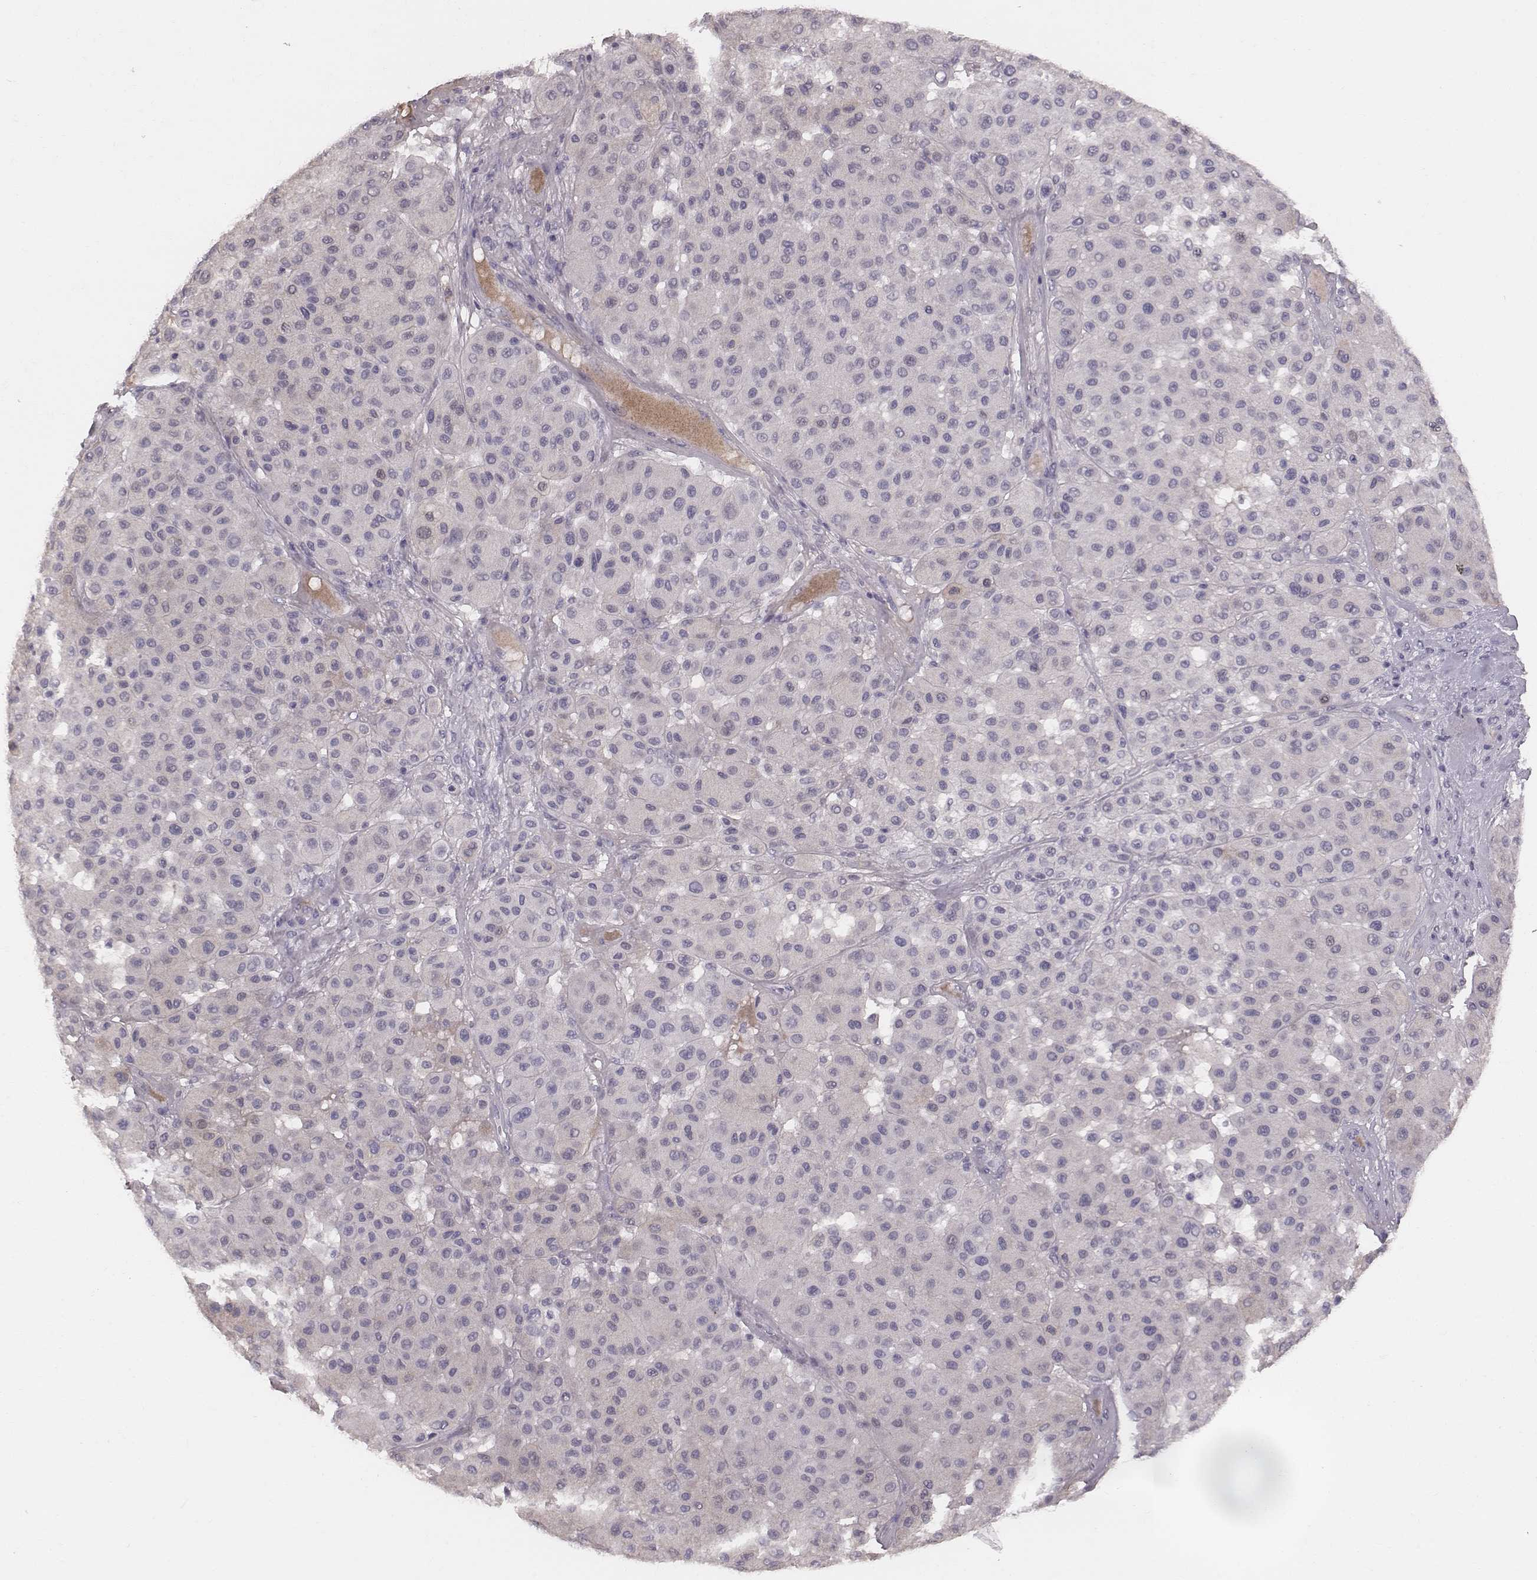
{"staining": {"intensity": "negative", "quantity": "none", "location": "none"}, "tissue": "melanoma", "cell_type": "Tumor cells", "image_type": "cancer", "snomed": [{"axis": "morphology", "description": "Malignant melanoma, Metastatic site"}, {"axis": "topography", "description": "Smooth muscle"}], "caption": "IHC micrograph of malignant melanoma (metastatic site) stained for a protein (brown), which shows no staining in tumor cells.", "gene": "CFTR", "patient": {"sex": "male", "age": 41}}